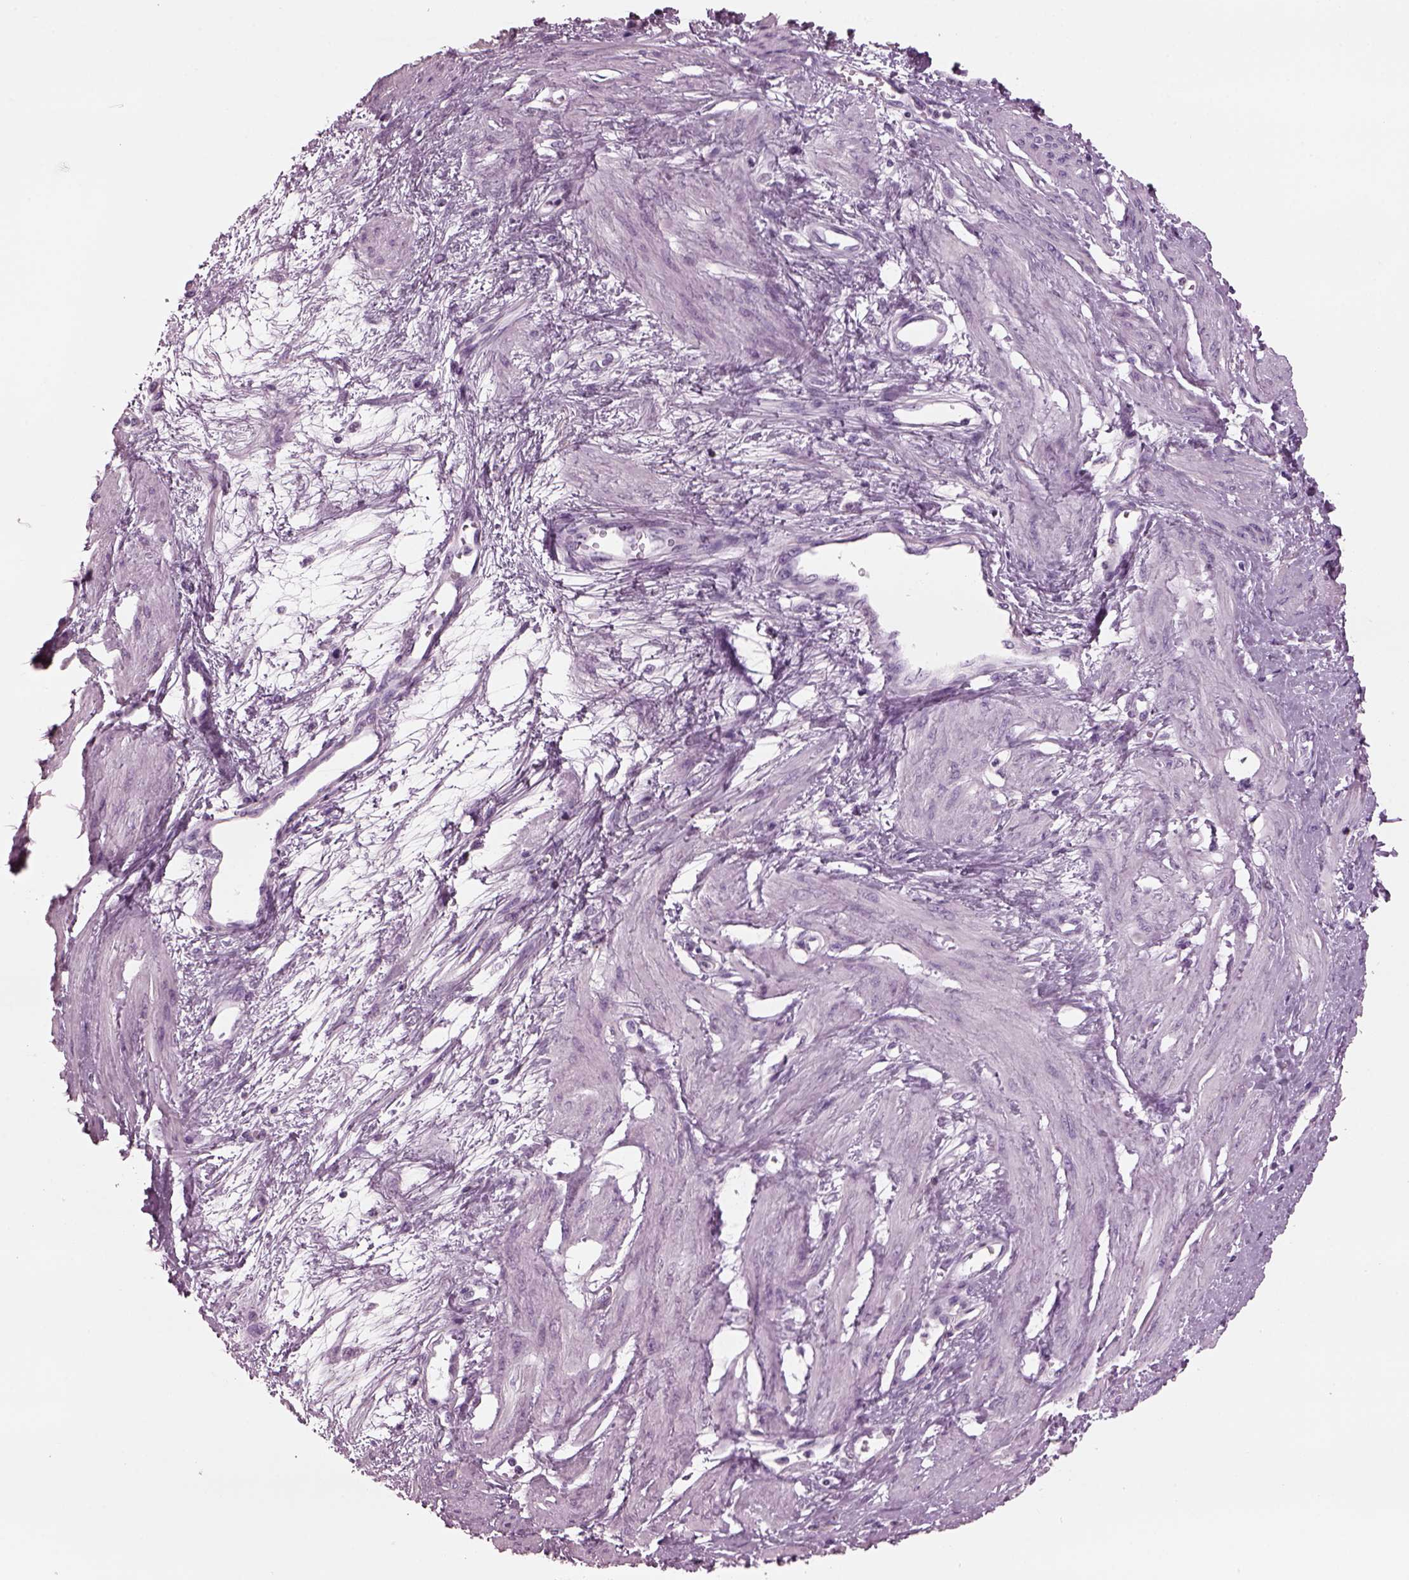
{"staining": {"intensity": "negative", "quantity": "none", "location": "none"}, "tissue": "smooth muscle", "cell_type": "Smooth muscle cells", "image_type": "normal", "snomed": [{"axis": "morphology", "description": "Normal tissue, NOS"}, {"axis": "topography", "description": "Smooth muscle"}, {"axis": "topography", "description": "Uterus"}], "caption": "Immunohistochemical staining of unremarkable human smooth muscle reveals no significant staining in smooth muscle cells.", "gene": "TPPP2", "patient": {"sex": "female", "age": 39}}